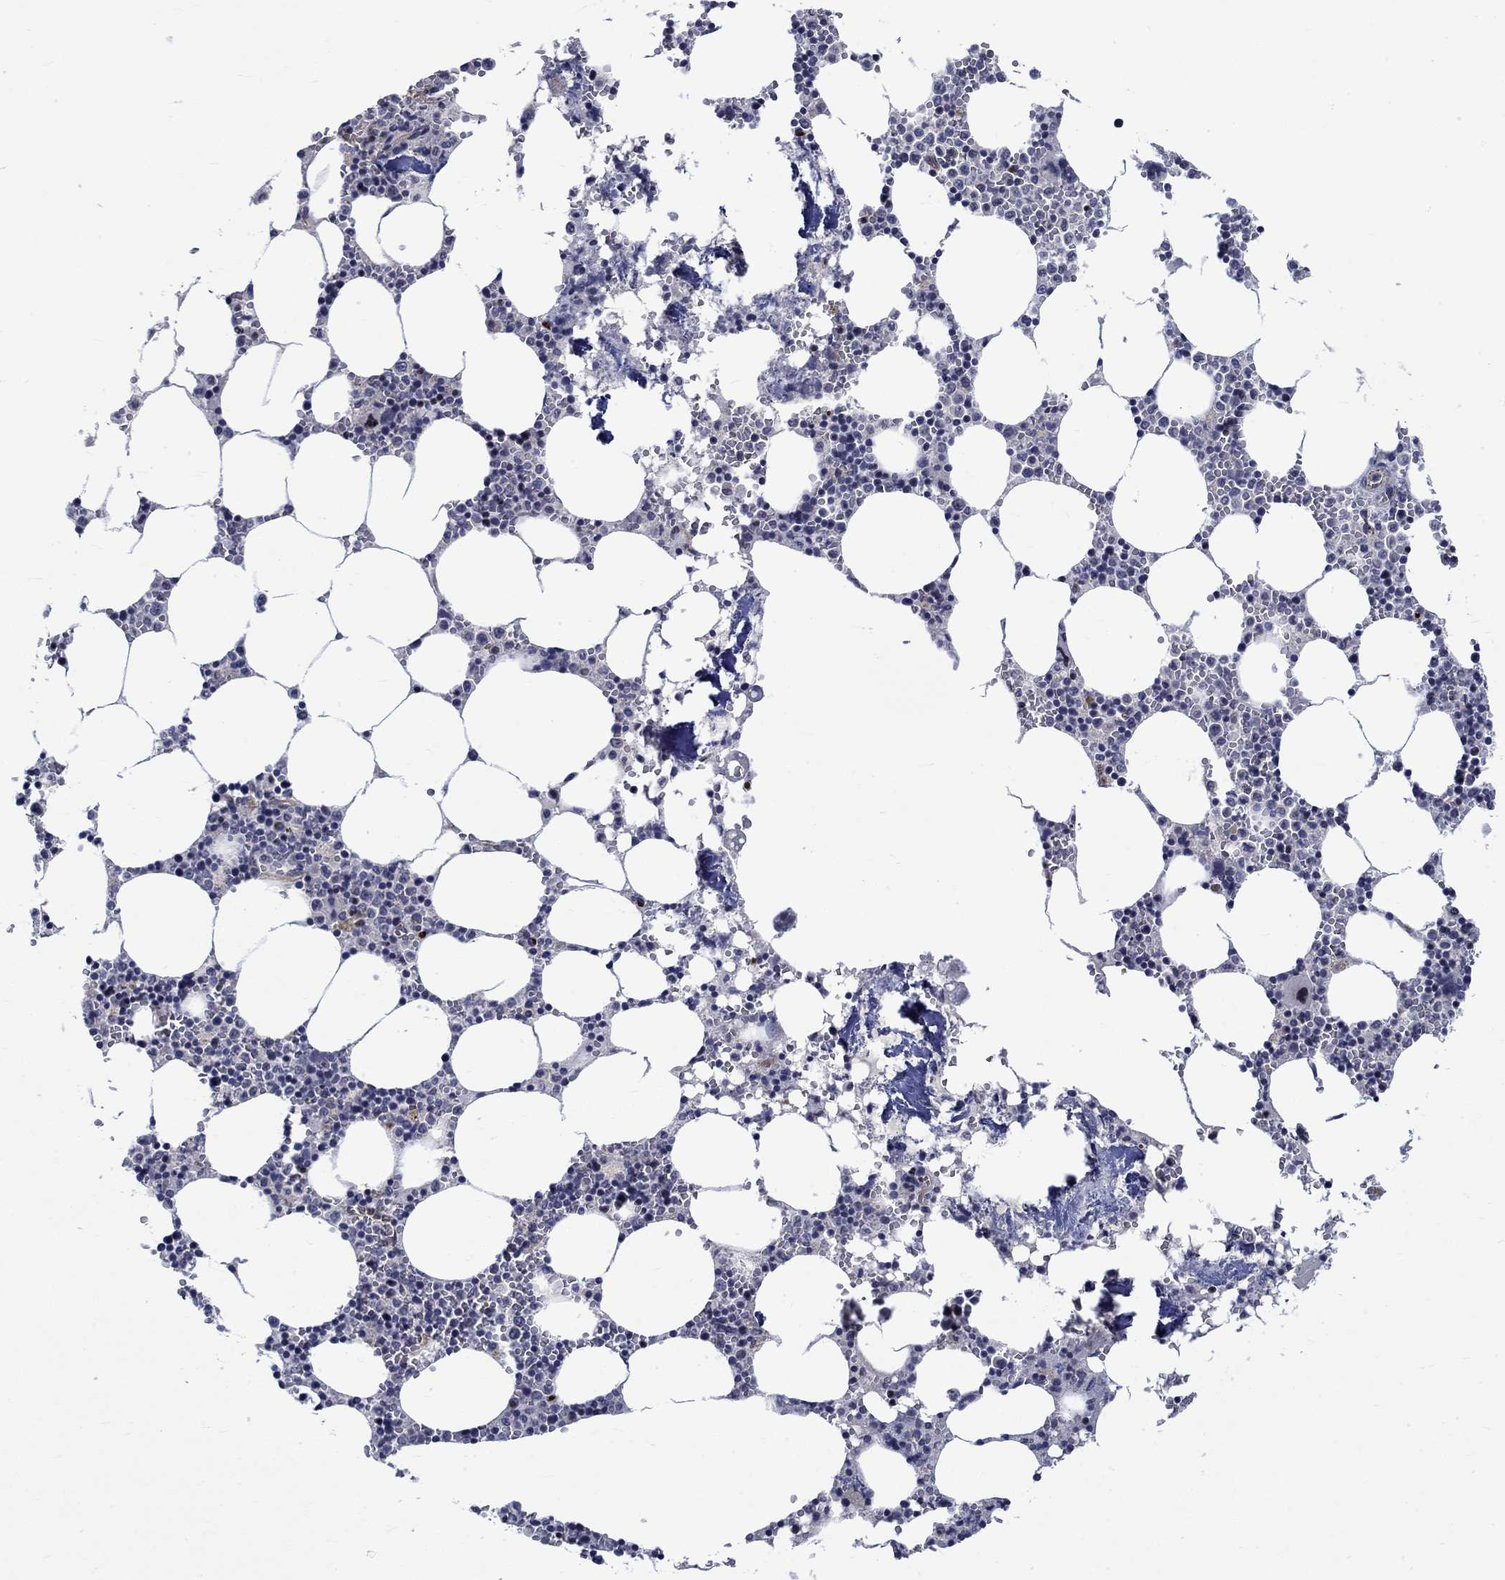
{"staining": {"intensity": "negative", "quantity": "none", "location": "none"}, "tissue": "bone marrow", "cell_type": "Hematopoietic cells", "image_type": "normal", "snomed": [{"axis": "morphology", "description": "Normal tissue, NOS"}, {"axis": "topography", "description": "Bone marrow"}], "caption": "Hematopoietic cells are negative for protein expression in unremarkable human bone marrow.", "gene": "GJA5", "patient": {"sex": "female", "age": 64}}